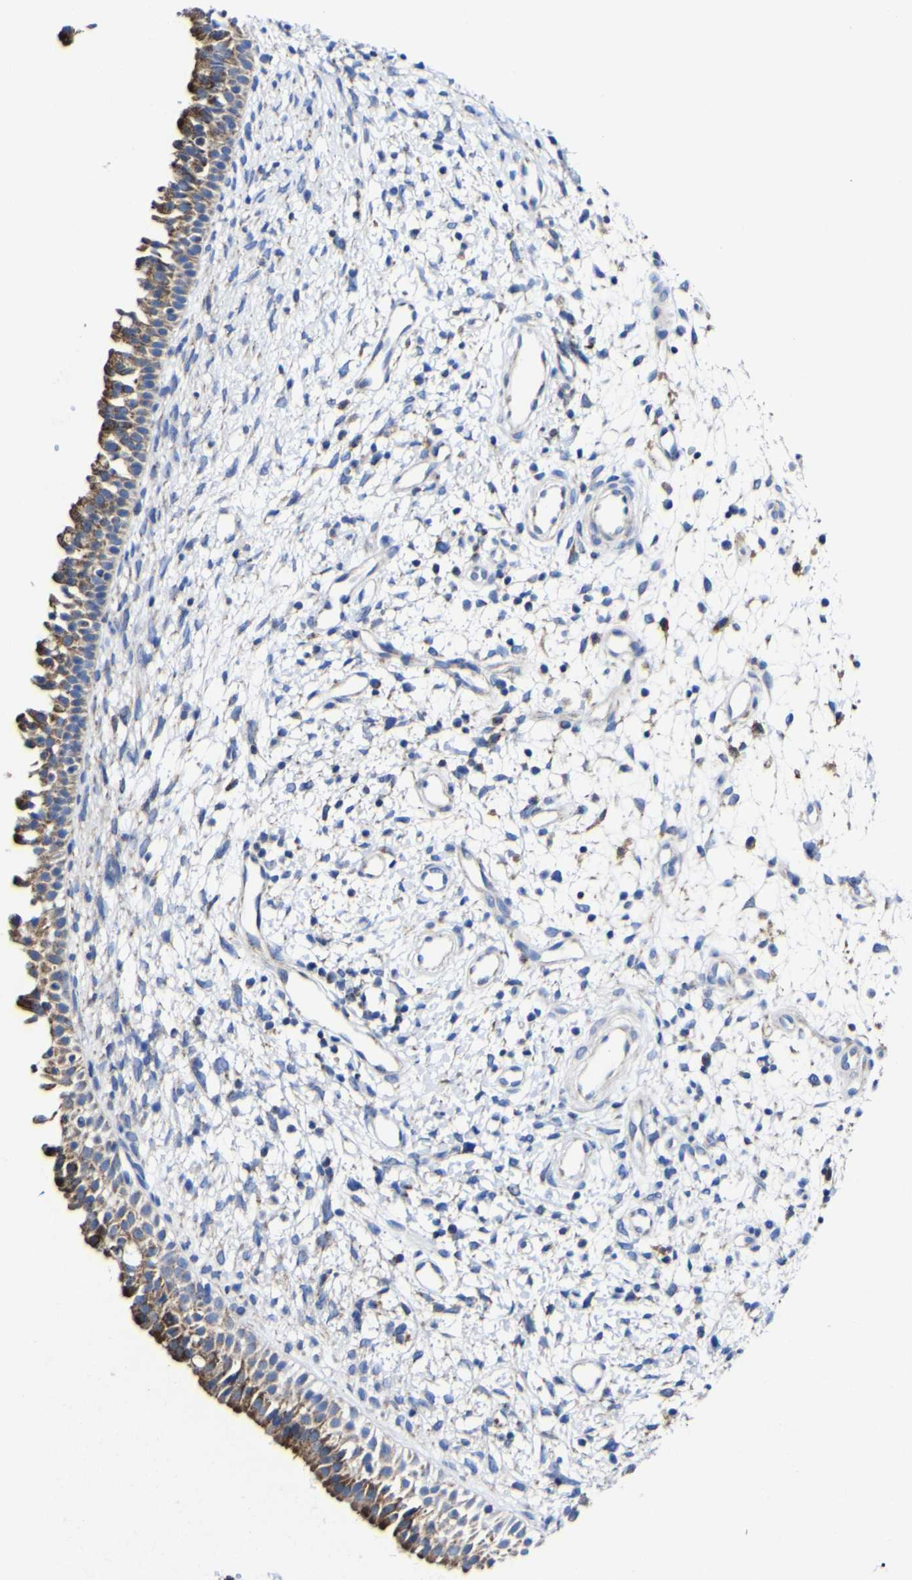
{"staining": {"intensity": "strong", "quantity": "25%-75%", "location": "cytoplasmic/membranous"}, "tissue": "nasopharynx", "cell_type": "Respiratory epithelial cells", "image_type": "normal", "snomed": [{"axis": "morphology", "description": "Normal tissue, NOS"}, {"axis": "topography", "description": "Nasopharynx"}], "caption": "Protein analysis of normal nasopharynx shows strong cytoplasmic/membranous expression in about 25%-75% of respiratory epithelial cells. The staining was performed using DAB (3,3'-diaminobenzidine) to visualize the protein expression in brown, while the nuclei were stained in blue with hematoxylin (Magnification: 20x).", "gene": "CCDC90B", "patient": {"sex": "male", "age": 22}}